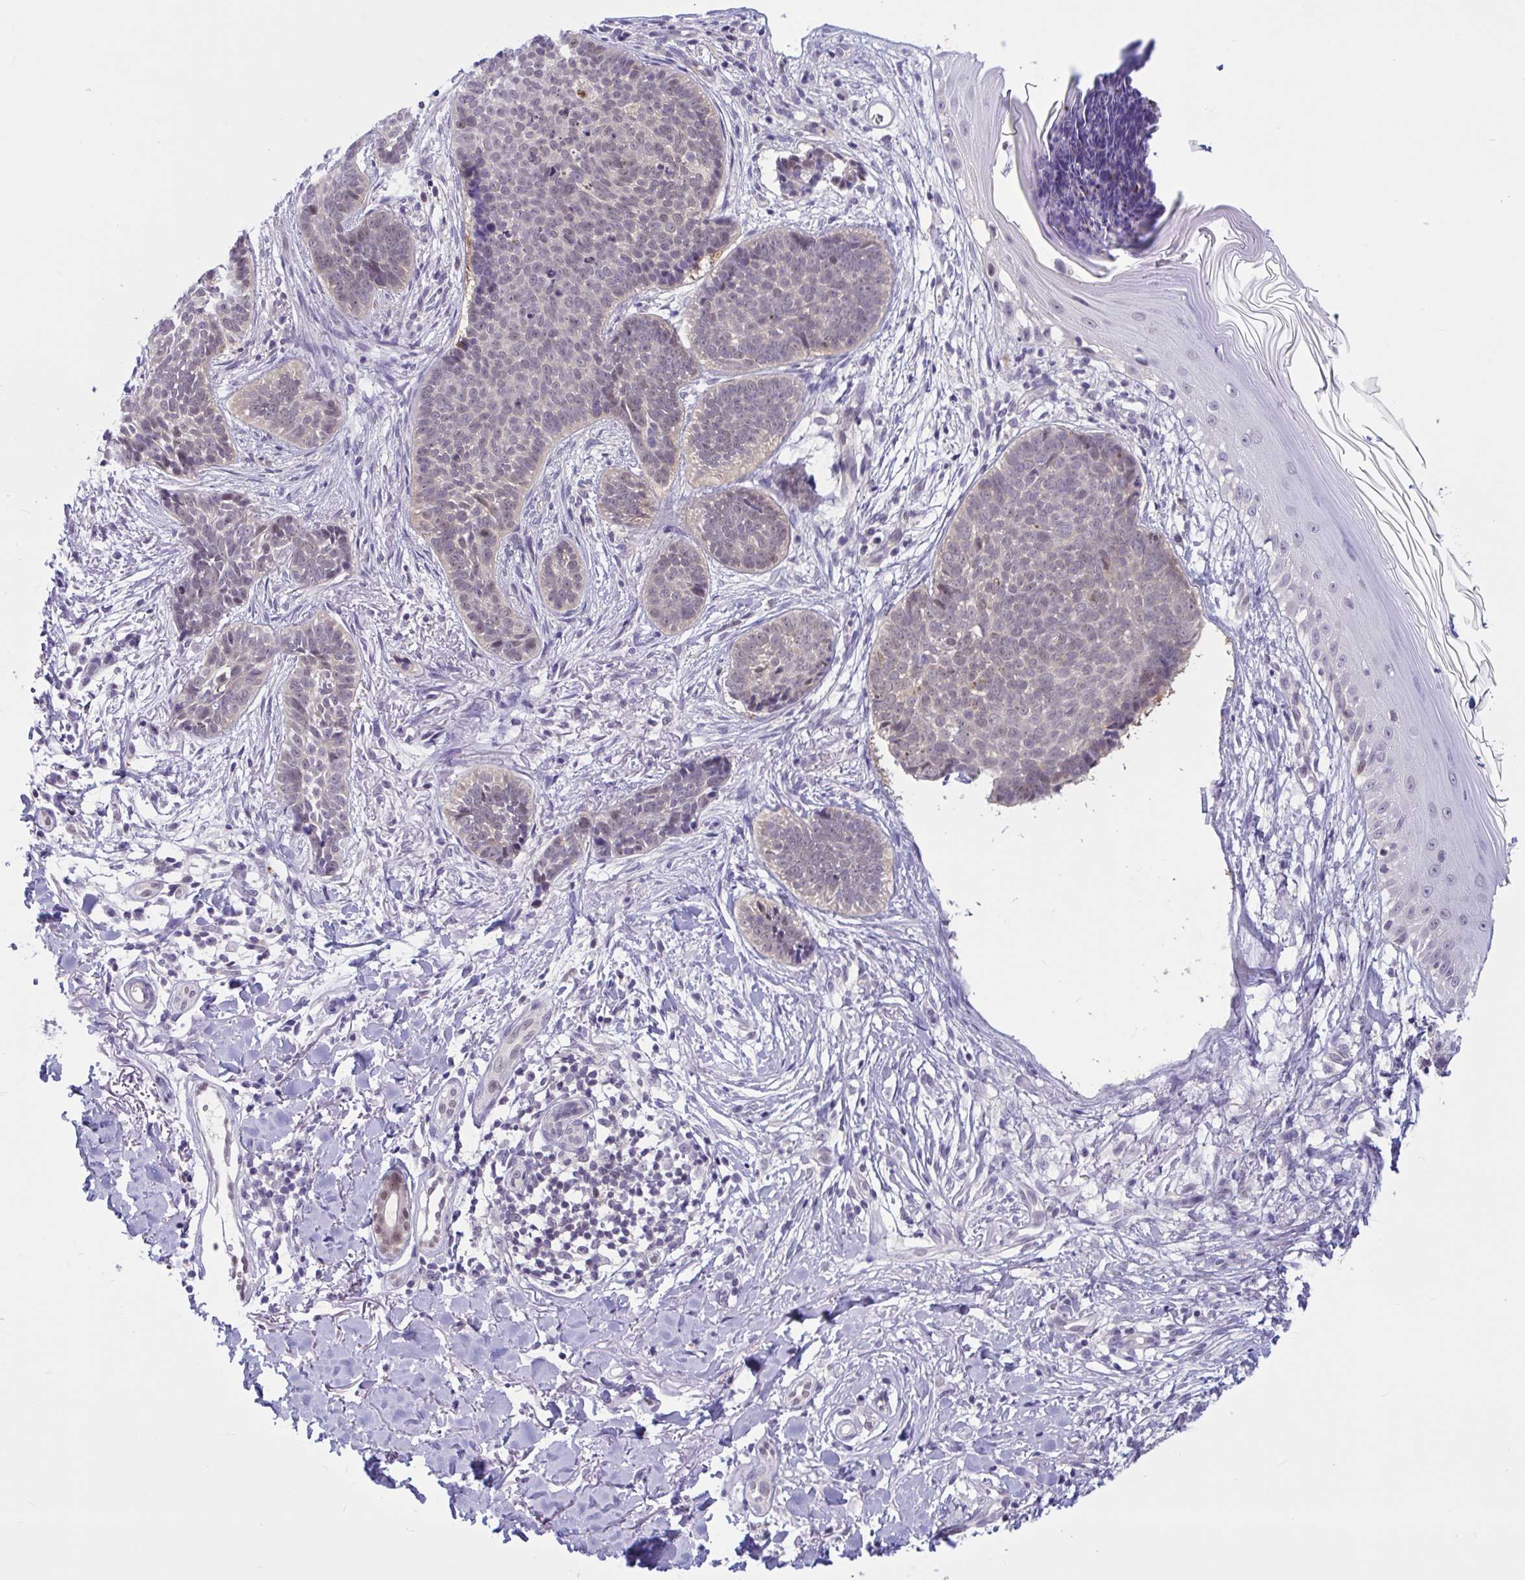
{"staining": {"intensity": "negative", "quantity": "none", "location": "none"}, "tissue": "skin cancer", "cell_type": "Tumor cells", "image_type": "cancer", "snomed": [{"axis": "morphology", "description": "Basal cell carcinoma"}, {"axis": "topography", "description": "Skin"}, {"axis": "topography", "description": "Skin of back"}], "caption": "A histopathology image of human skin cancer is negative for staining in tumor cells.", "gene": "TSN", "patient": {"sex": "male", "age": 81}}